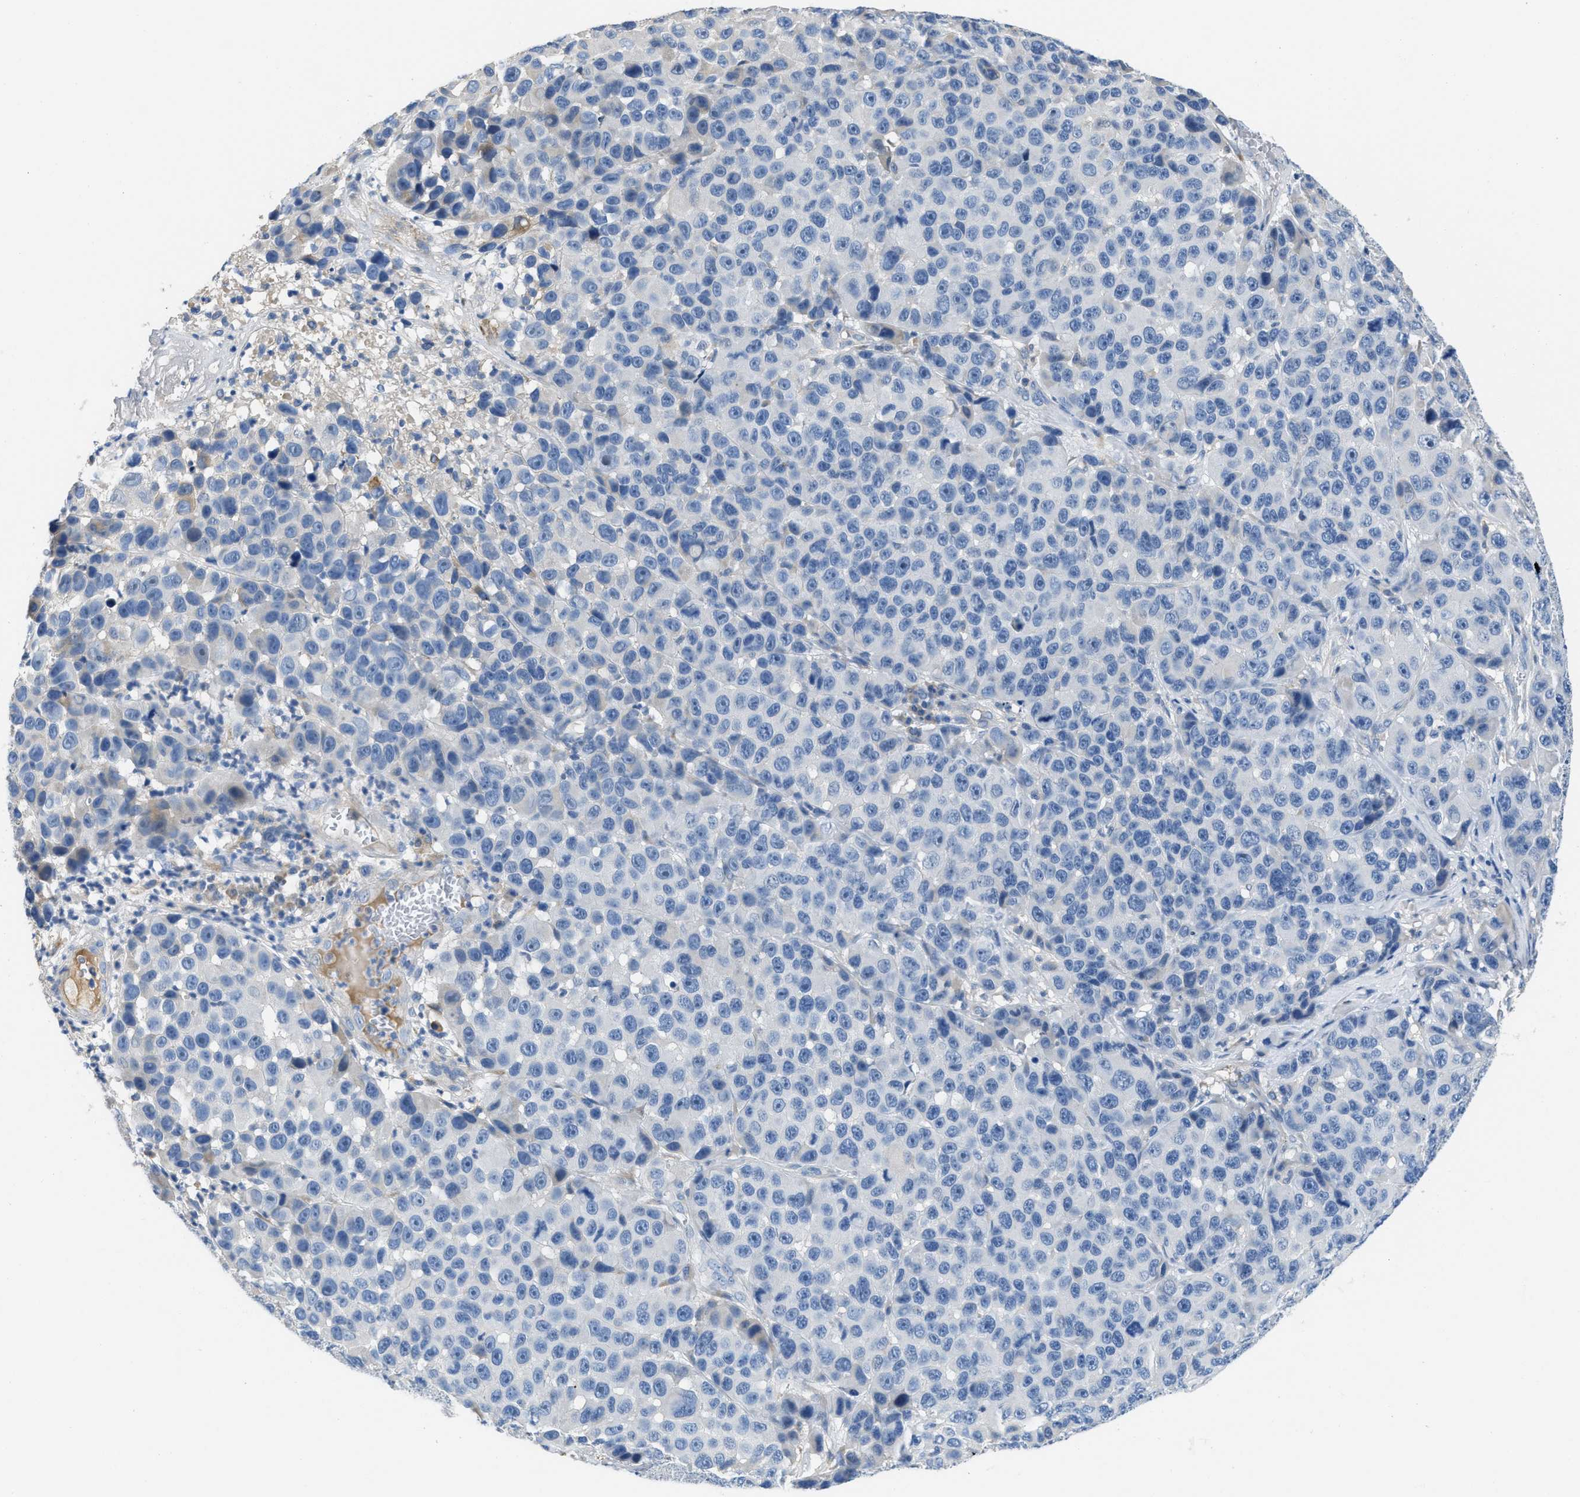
{"staining": {"intensity": "negative", "quantity": "none", "location": "none"}, "tissue": "melanoma", "cell_type": "Tumor cells", "image_type": "cancer", "snomed": [{"axis": "morphology", "description": "Malignant melanoma, NOS"}, {"axis": "topography", "description": "Skin"}], "caption": "Immunohistochemical staining of melanoma shows no significant expression in tumor cells.", "gene": "C1S", "patient": {"sex": "male", "age": 53}}